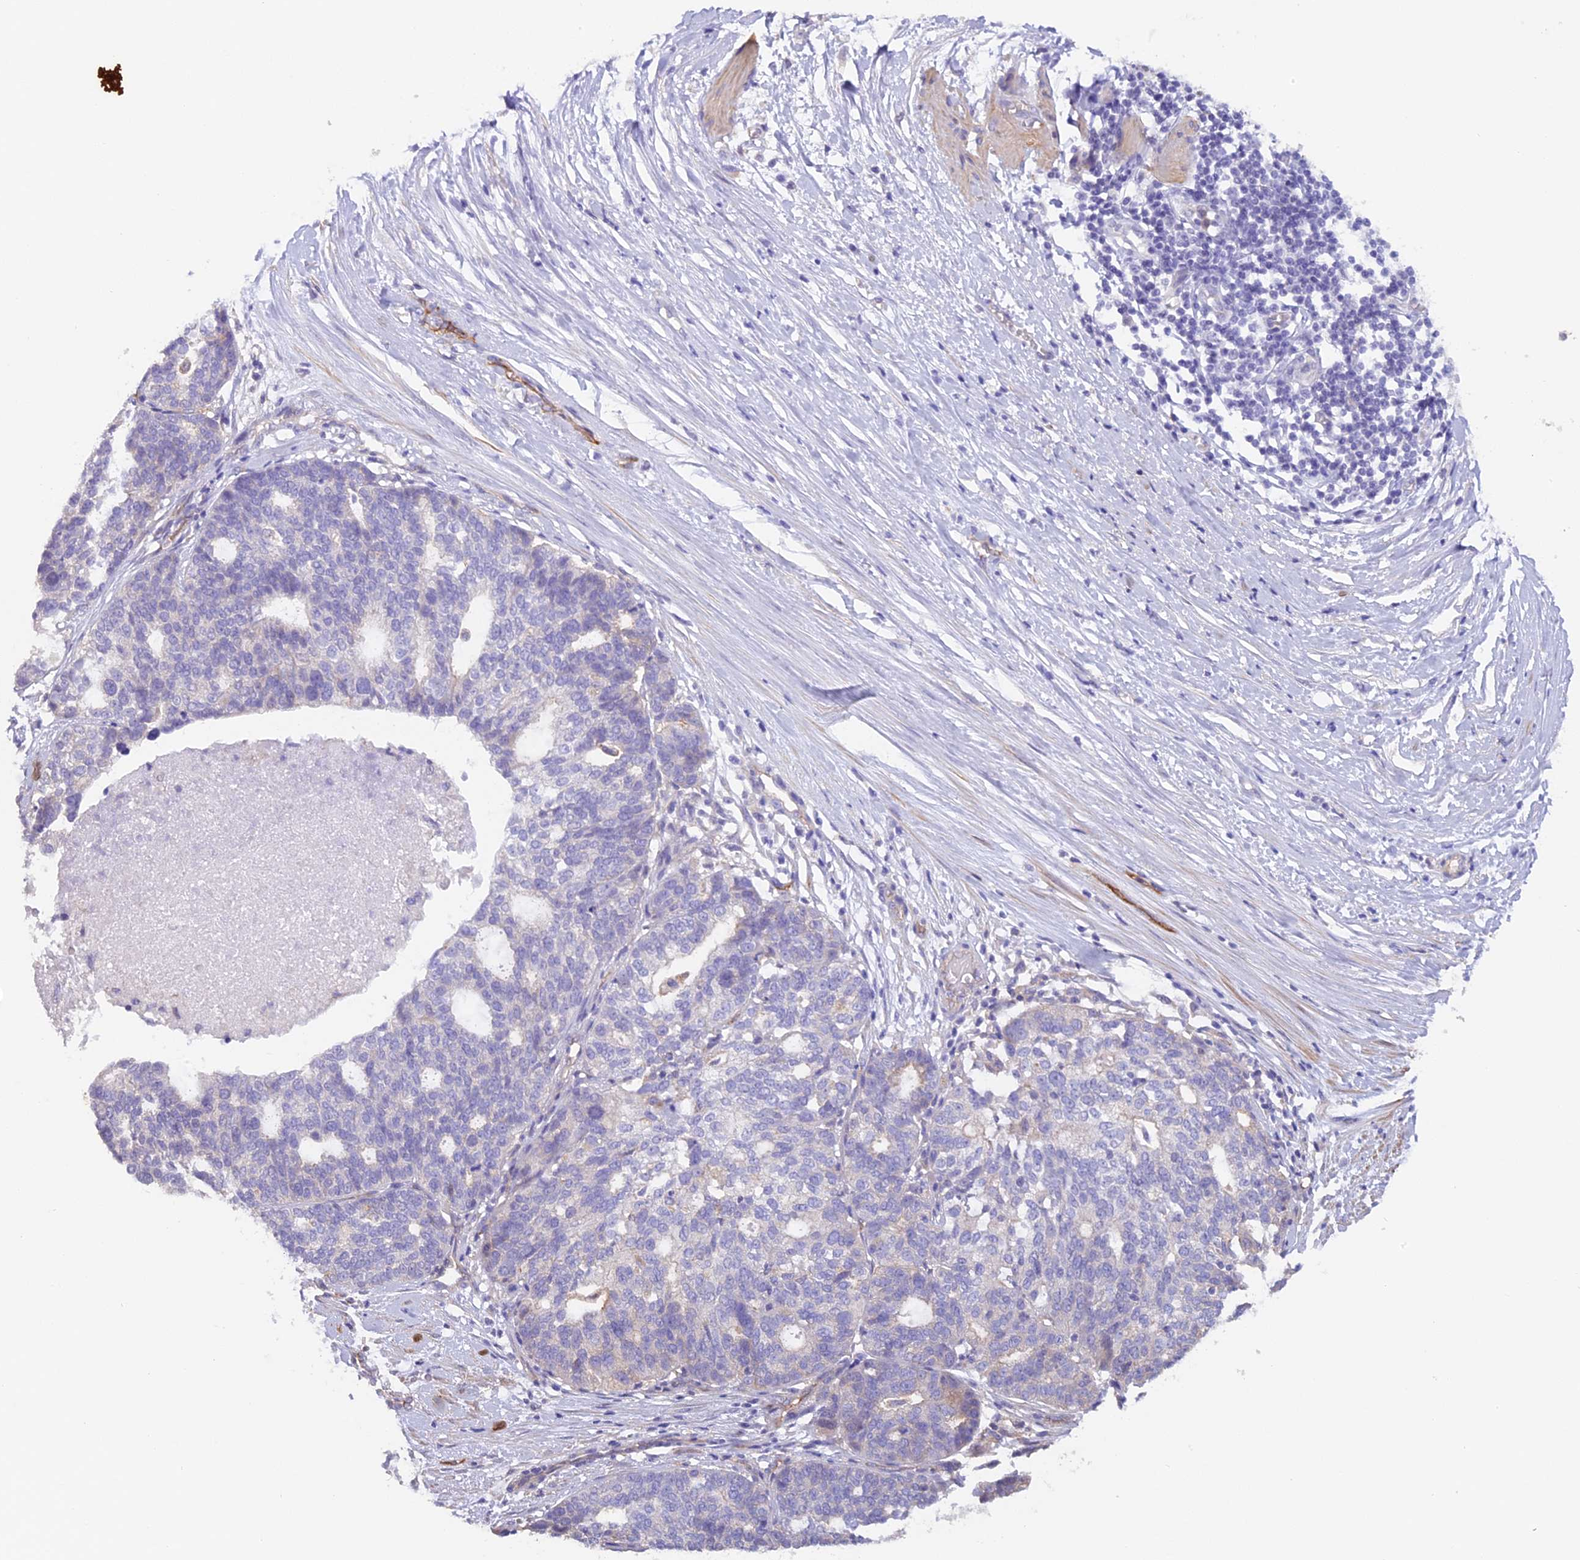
{"staining": {"intensity": "negative", "quantity": "none", "location": "none"}, "tissue": "ovarian cancer", "cell_type": "Tumor cells", "image_type": "cancer", "snomed": [{"axis": "morphology", "description": "Cystadenocarcinoma, serous, NOS"}, {"axis": "topography", "description": "Ovary"}], "caption": "High power microscopy micrograph of an immunohistochemistry (IHC) image of ovarian cancer (serous cystadenocarcinoma), revealing no significant positivity in tumor cells. (DAB (3,3'-diaminobenzidine) immunohistochemistry with hematoxylin counter stain).", "gene": "HOMER3", "patient": {"sex": "female", "age": 59}}